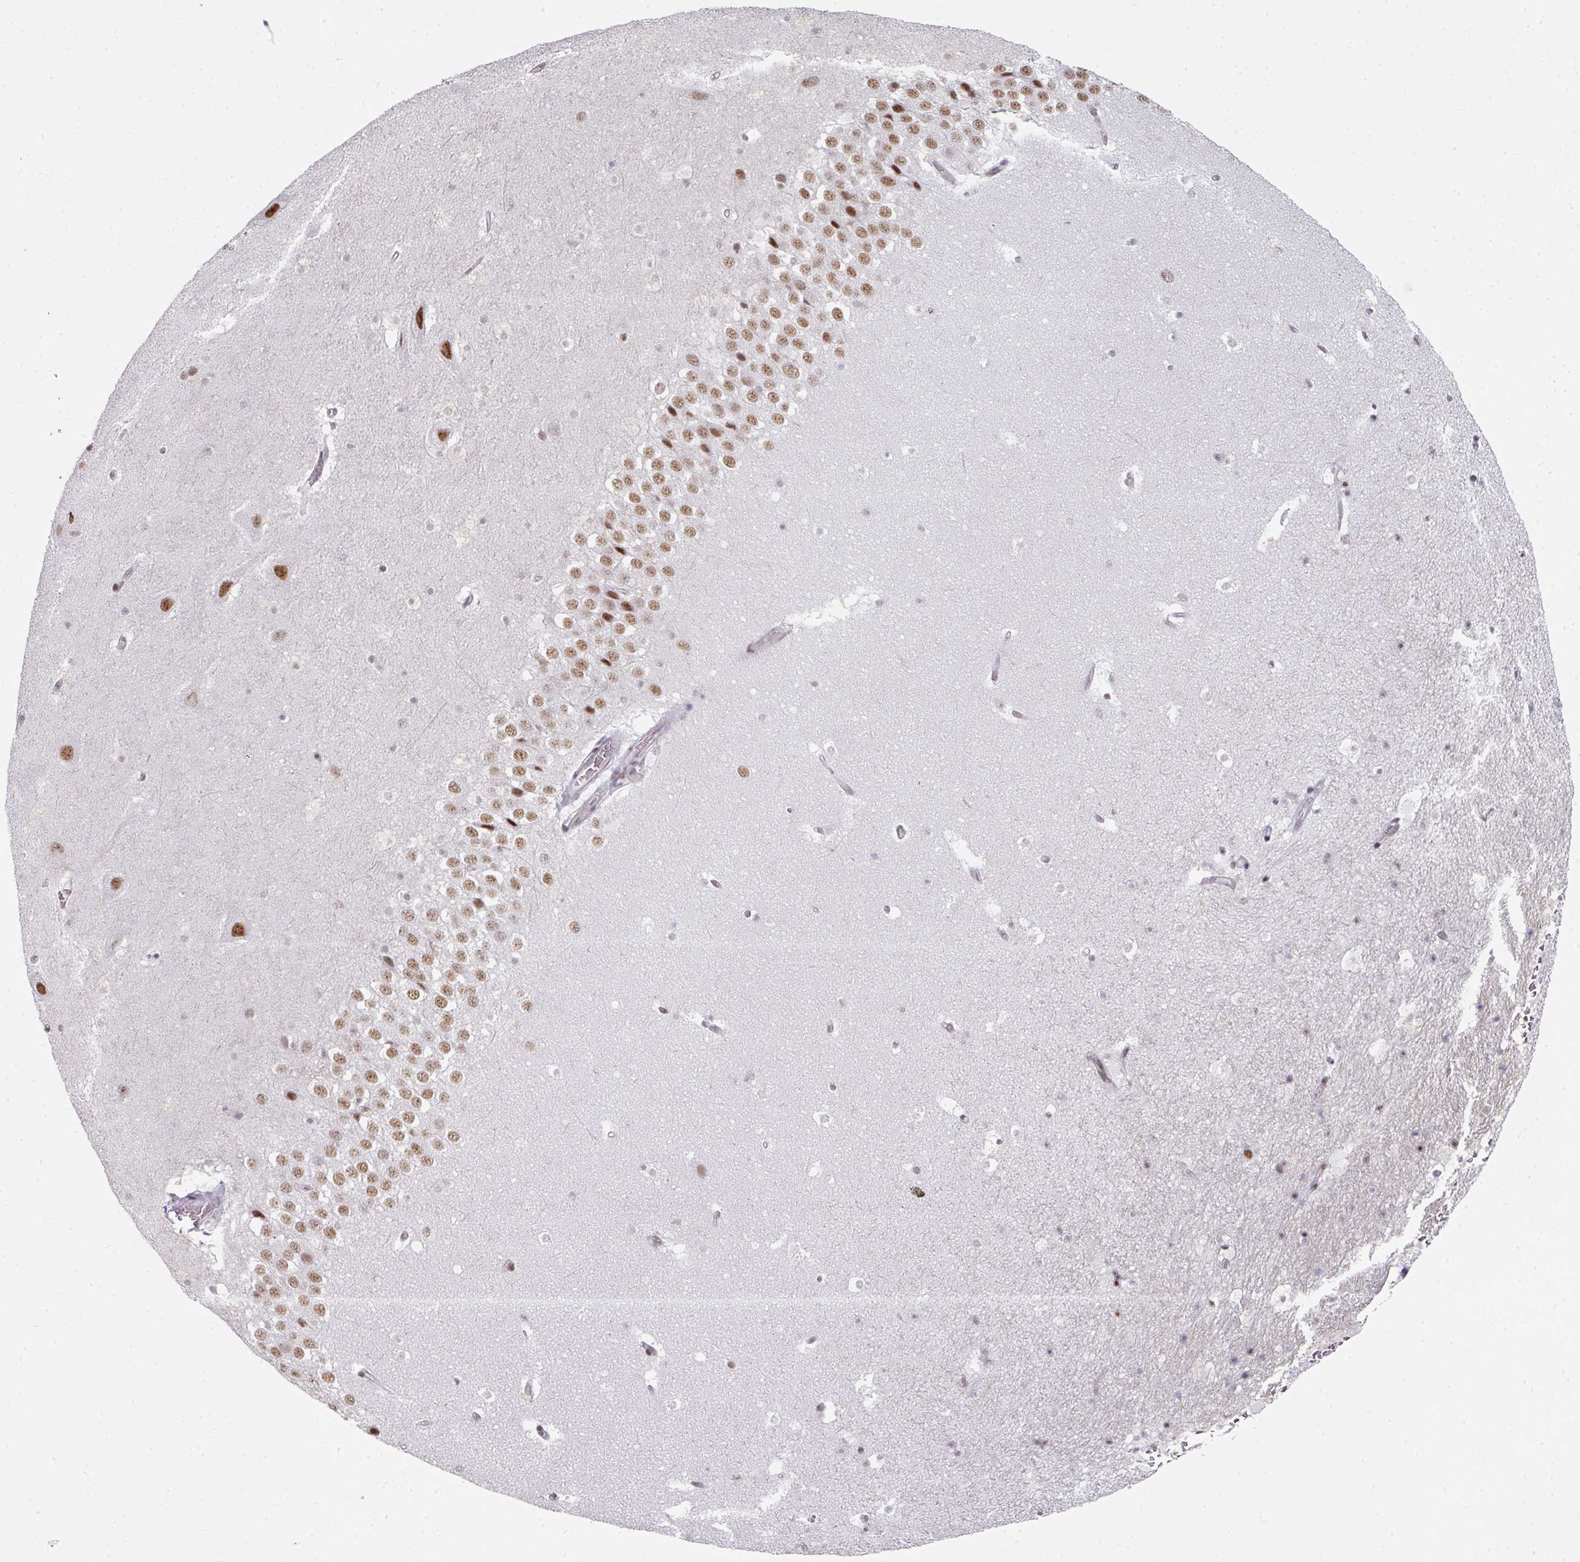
{"staining": {"intensity": "moderate", "quantity": "<25%", "location": "nuclear"}, "tissue": "hippocampus", "cell_type": "Glial cells", "image_type": "normal", "snomed": [{"axis": "morphology", "description": "Normal tissue, NOS"}, {"axis": "topography", "description": "Hippocampus"}], "caption": "Immunohistochemistry (IHC) of normal human hippocampus displays low levels of moderate nuclear staining in approximately <25% of glial cells. (Brightfield microscopy of DAB IHC at high magnification).", "gene": "SF3B5", "patient": {"sex": "male", "age": 37}}